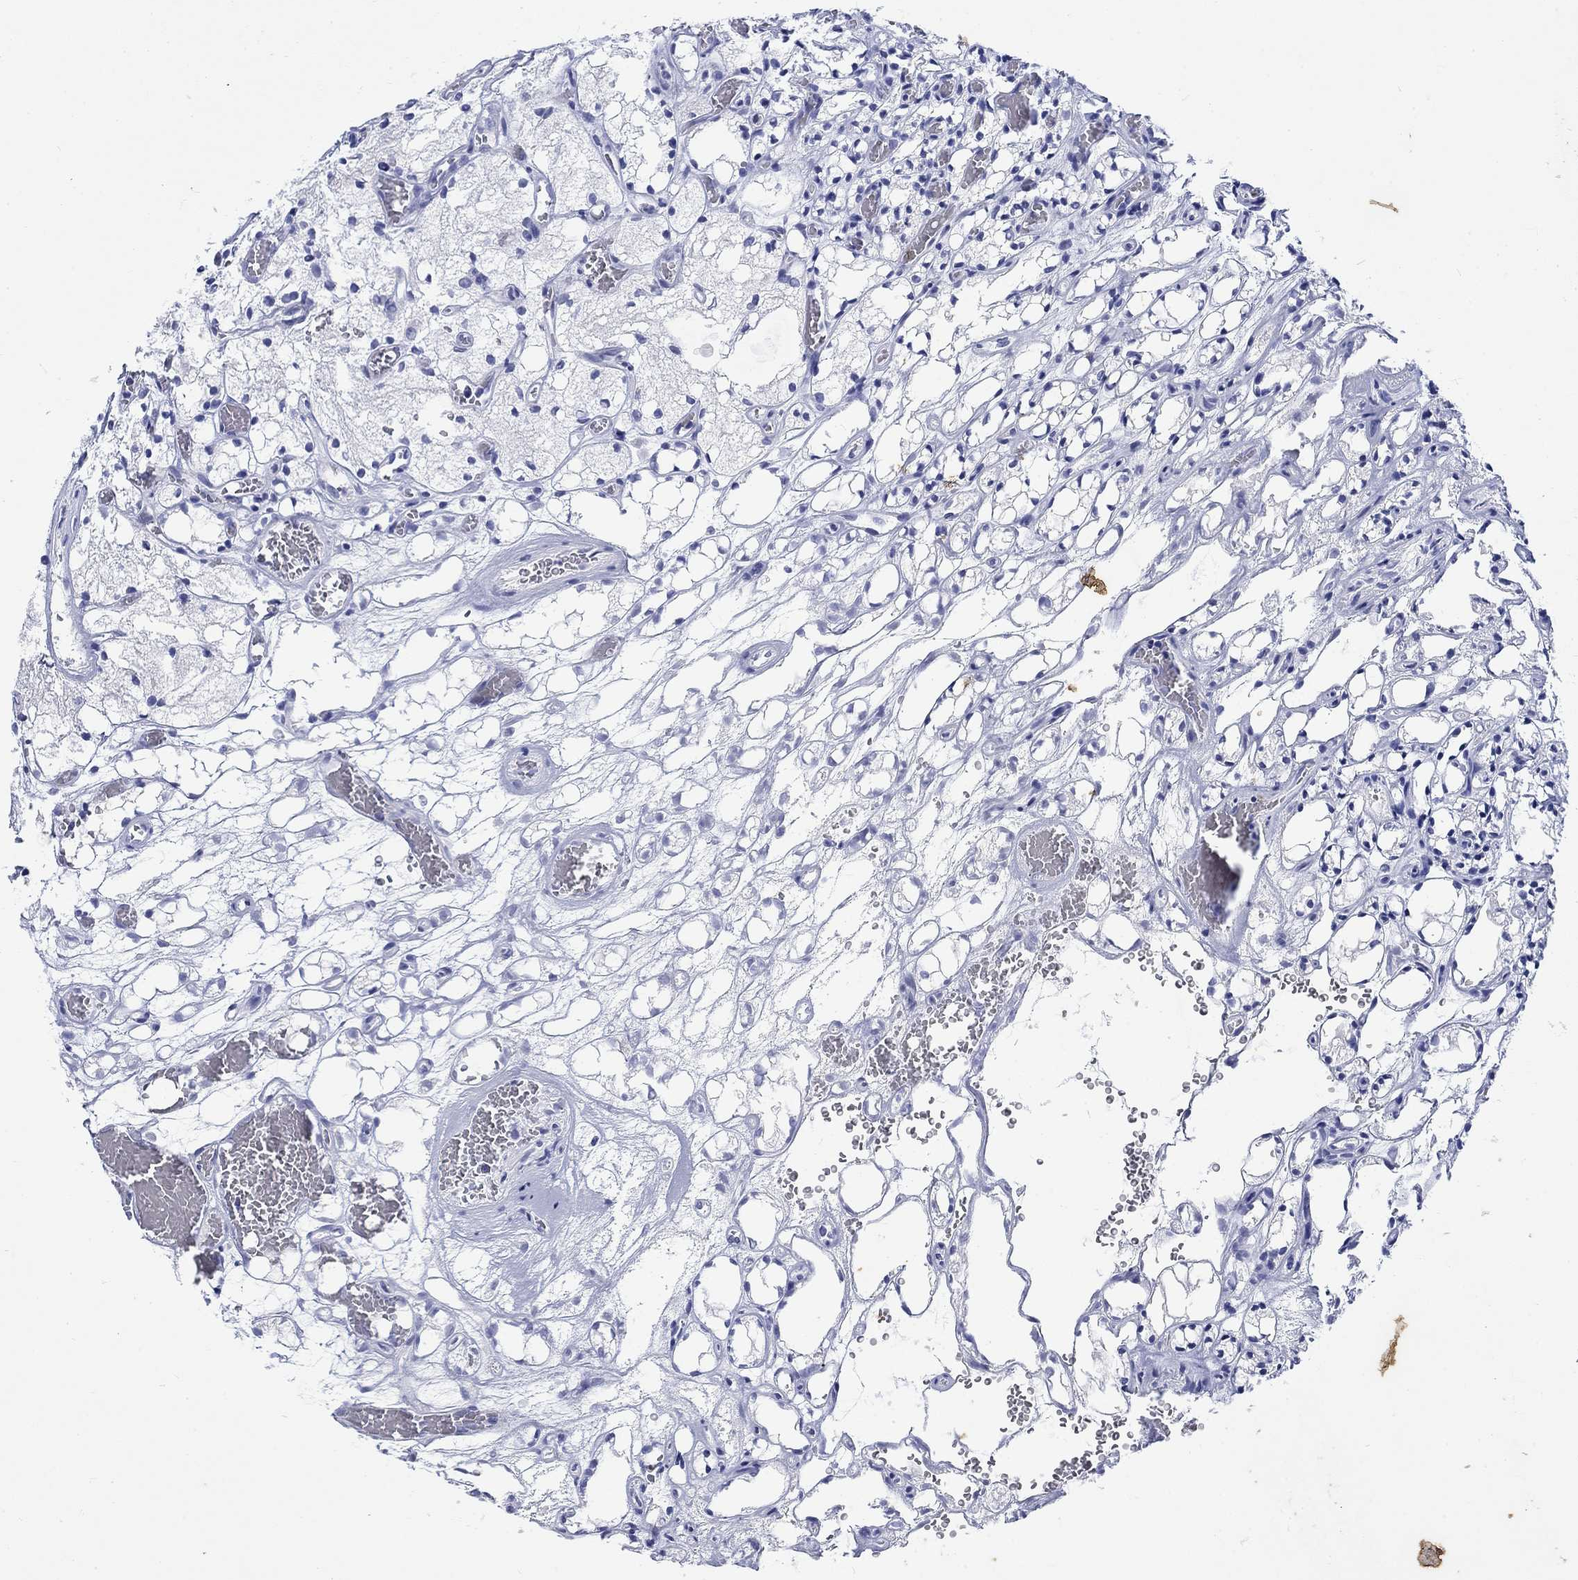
{"staining": {"intensity": "negative", "quantity": "none", "location": "none"}, "tissue": "renal cancer", "cell_type": "Tumor cells", "image_type": "cancer", "snomed": [{"axis": "morphology", "description": "Adenocarcinoma, NOS"}, {"axis": "topography", "description": "Kidney"}], "caption": "IHC histopathology image of human adenocarcinoma (renal) stained for a protein (brown), which reveals no staining in tumor cells.", "gene": "KRT76", "patient": {"sex": "female", "age": 69}}